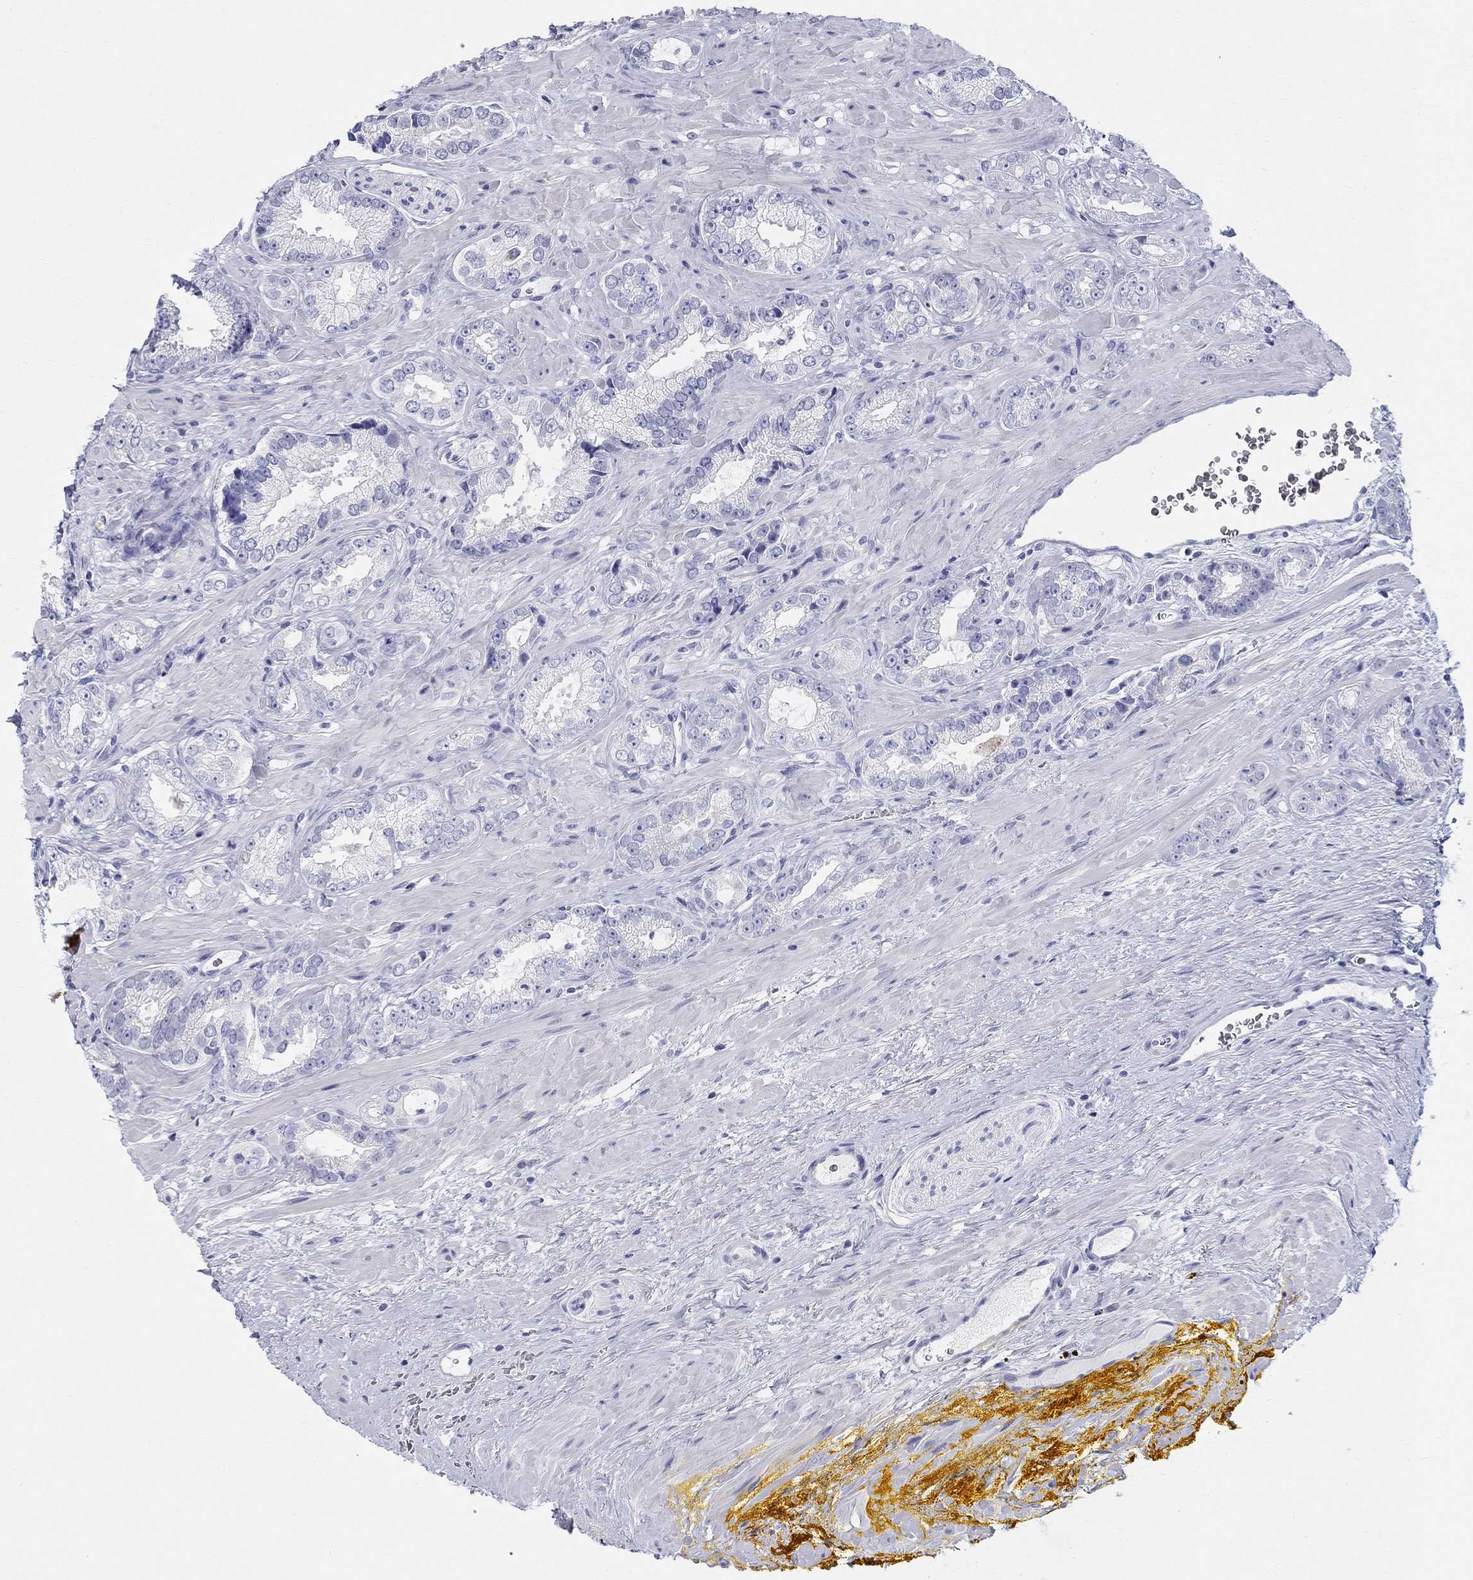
{"staining": {"intensity": "negative", "quantity": "none", "location": "none"}, "tissue": "prostate cancer", "cell_type": "Tumor cells", "image_type": "cancer", "snomed": [{"axis": "morphology", "description": "Adenocarcinoma, NOS"}, {"axis": "topography", "description": "Prostate"}], "caption": "IHC photomicrograph of adenocarcinoma (prostate) stained for a protein (brown), which demonstrates no positivity in tumor cells. (Stains: DAB IHC with hematoxylin counter stain, Microscopy: brightfield microscopy at high magnification).", "gene": "LAMP5", "patient": {"sex": "male", "age": 67}}